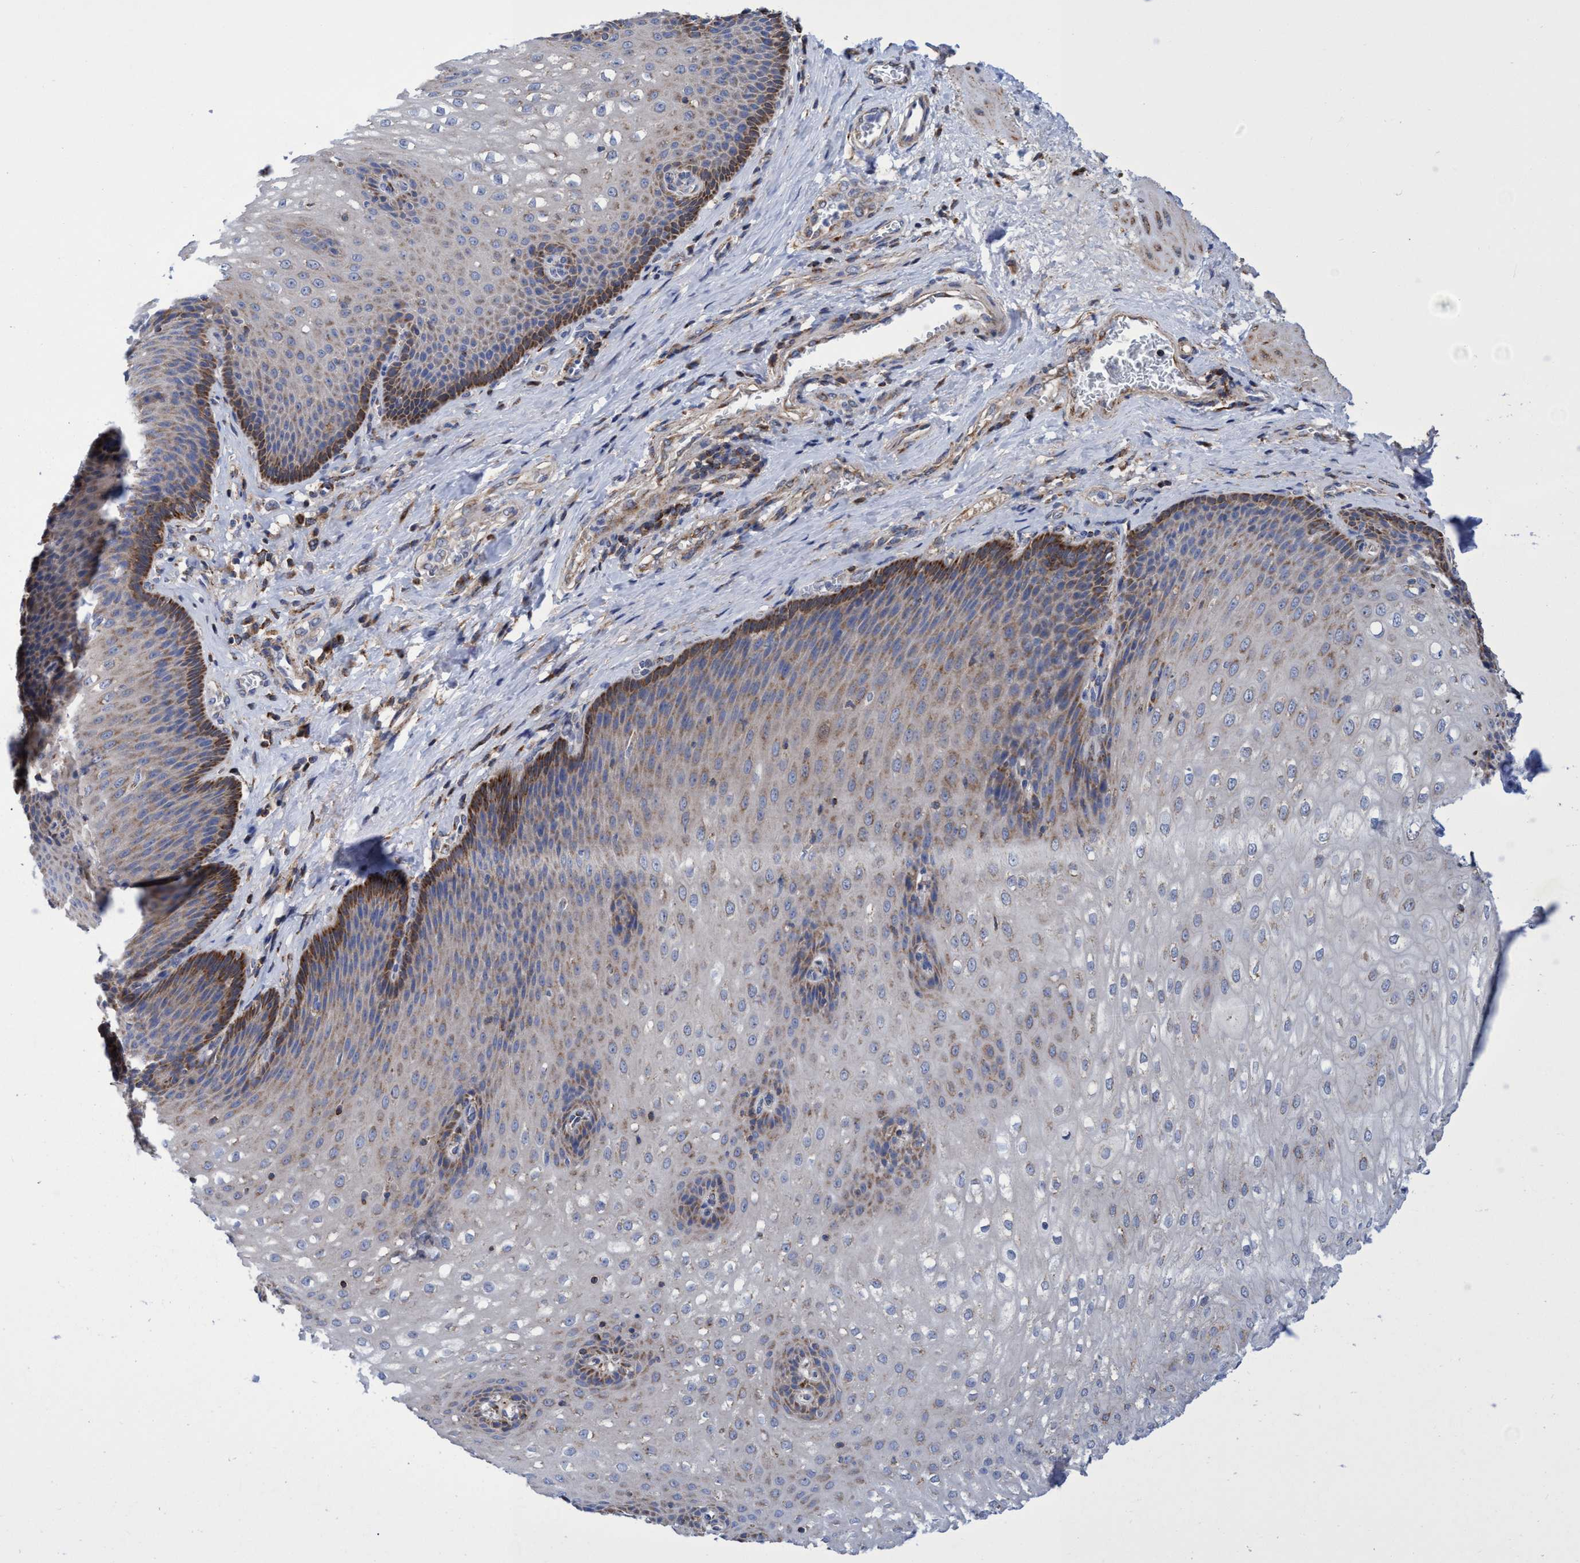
{"staining": {"intensity": "strong", "quantity": "<25%", "location": "cytoplasmic/membranous"}, "tissue": "esophagus", "cell_type": "Squamous epithelial cells", "image_type": "normal", "snomed": [{"axis": "morphology", "description": "Normal tissue, NOS"}, {"axis": "topography", "description": "Esophagus"}], "caption": "Immunohistochemical staining of benign human esophagus exhibits strong cytoplasmic/membranous protein expression in approximately <25% of squamous epithelial cells.", "gene": "CRYZ", "patient": {"sex": "male", "age": 48}}